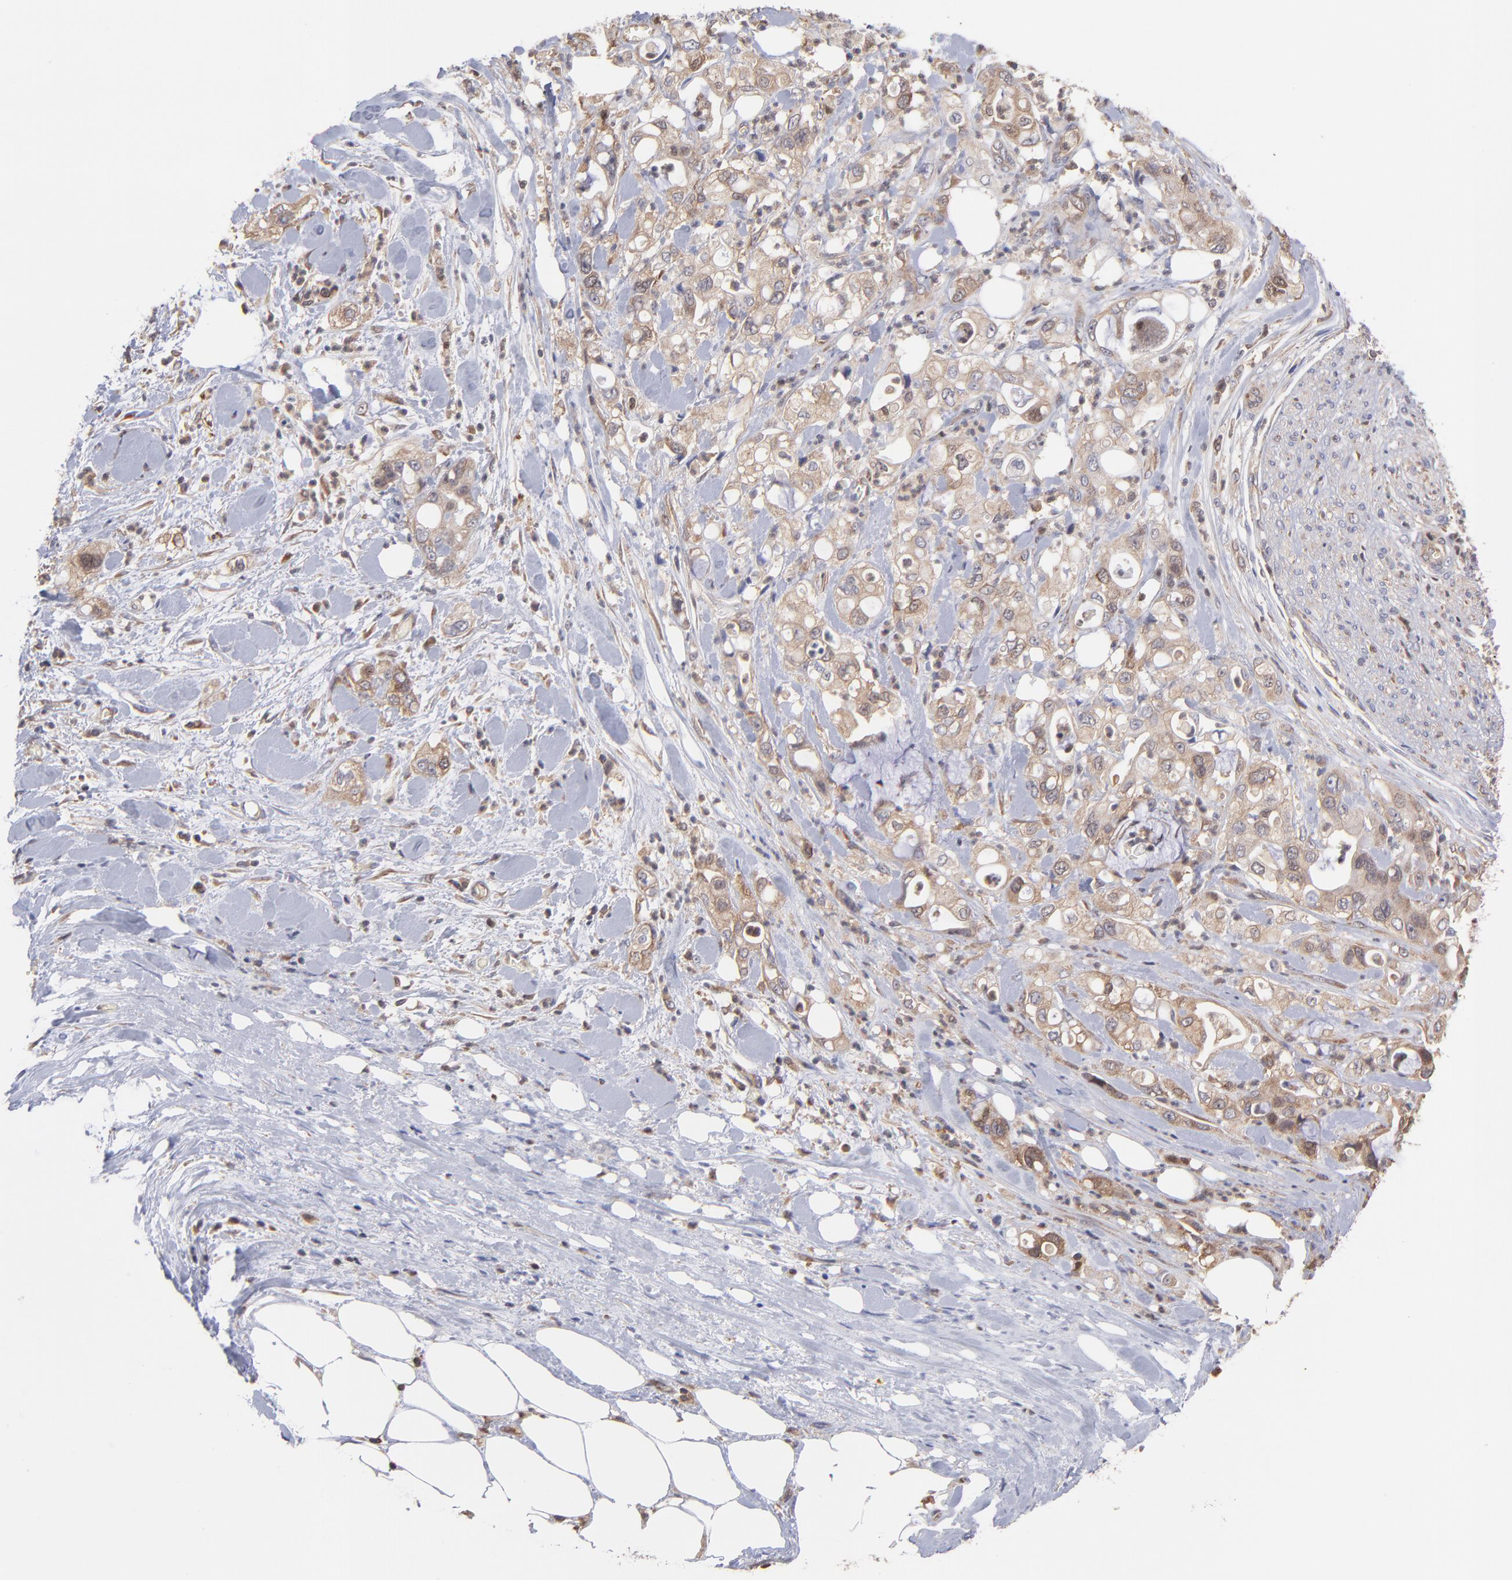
{"staining": {"intensity": "weak", "quantity": ">75%", "location": "cytoplasmic/membranous"}, "tissue": "pancreatic cancer", "cell_type": "Tumor cells", "image_type": "cancer", "snomed": [{"axis": "morphology", "description": "Adenocarcinoma, NOS"}, {"axis": "topography", "description": "Pancreas"}], "caption": "Tumor cells show low levels of weak cytoplasmic/membranous staining in approximately >75% of cells in pancreatic adenocarcinoma.", "gene": "MAPRE1", "patient": {"sex": "male", "age": 70}}